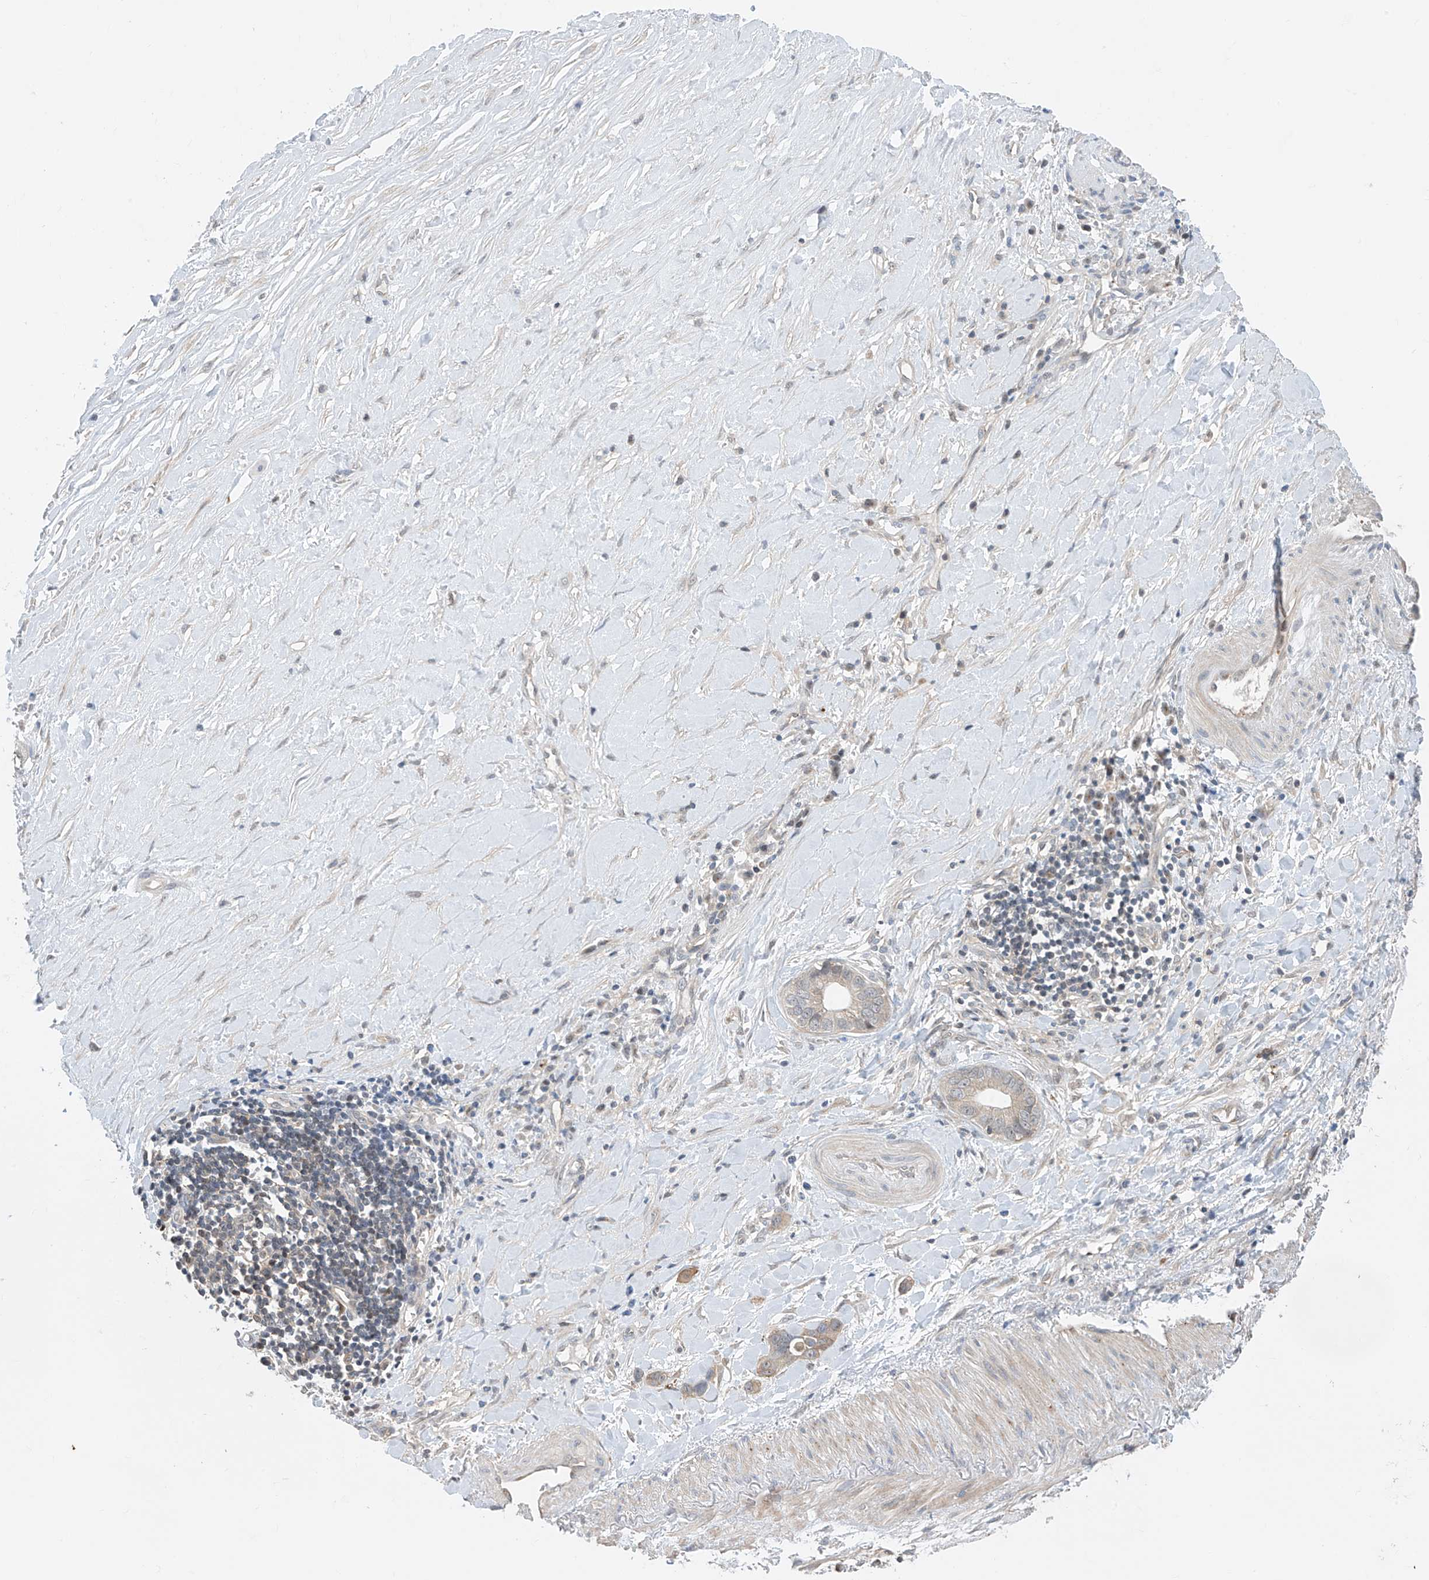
{"staining": {"intensity": "weak", "quantity": "<25%", "location": "cytoplasmic/membranous"}, "tissue": "liver cancer", "cell_type": "Tumor cells", "image_type": "cancer", "snomed": [{"axis": "morphology", "description": "Cholangiocarcinoma"}, {"axis": "topography", "description": "Liver"}], "caption": "Image shows no significant protein expression in tumor cells of liver cancer. (DAB (3,3'-diaminobenzidine) immunohistochemistry, high magnification).", "gene": "TTC38", "patient": {"sex": "female", "age": 79}}